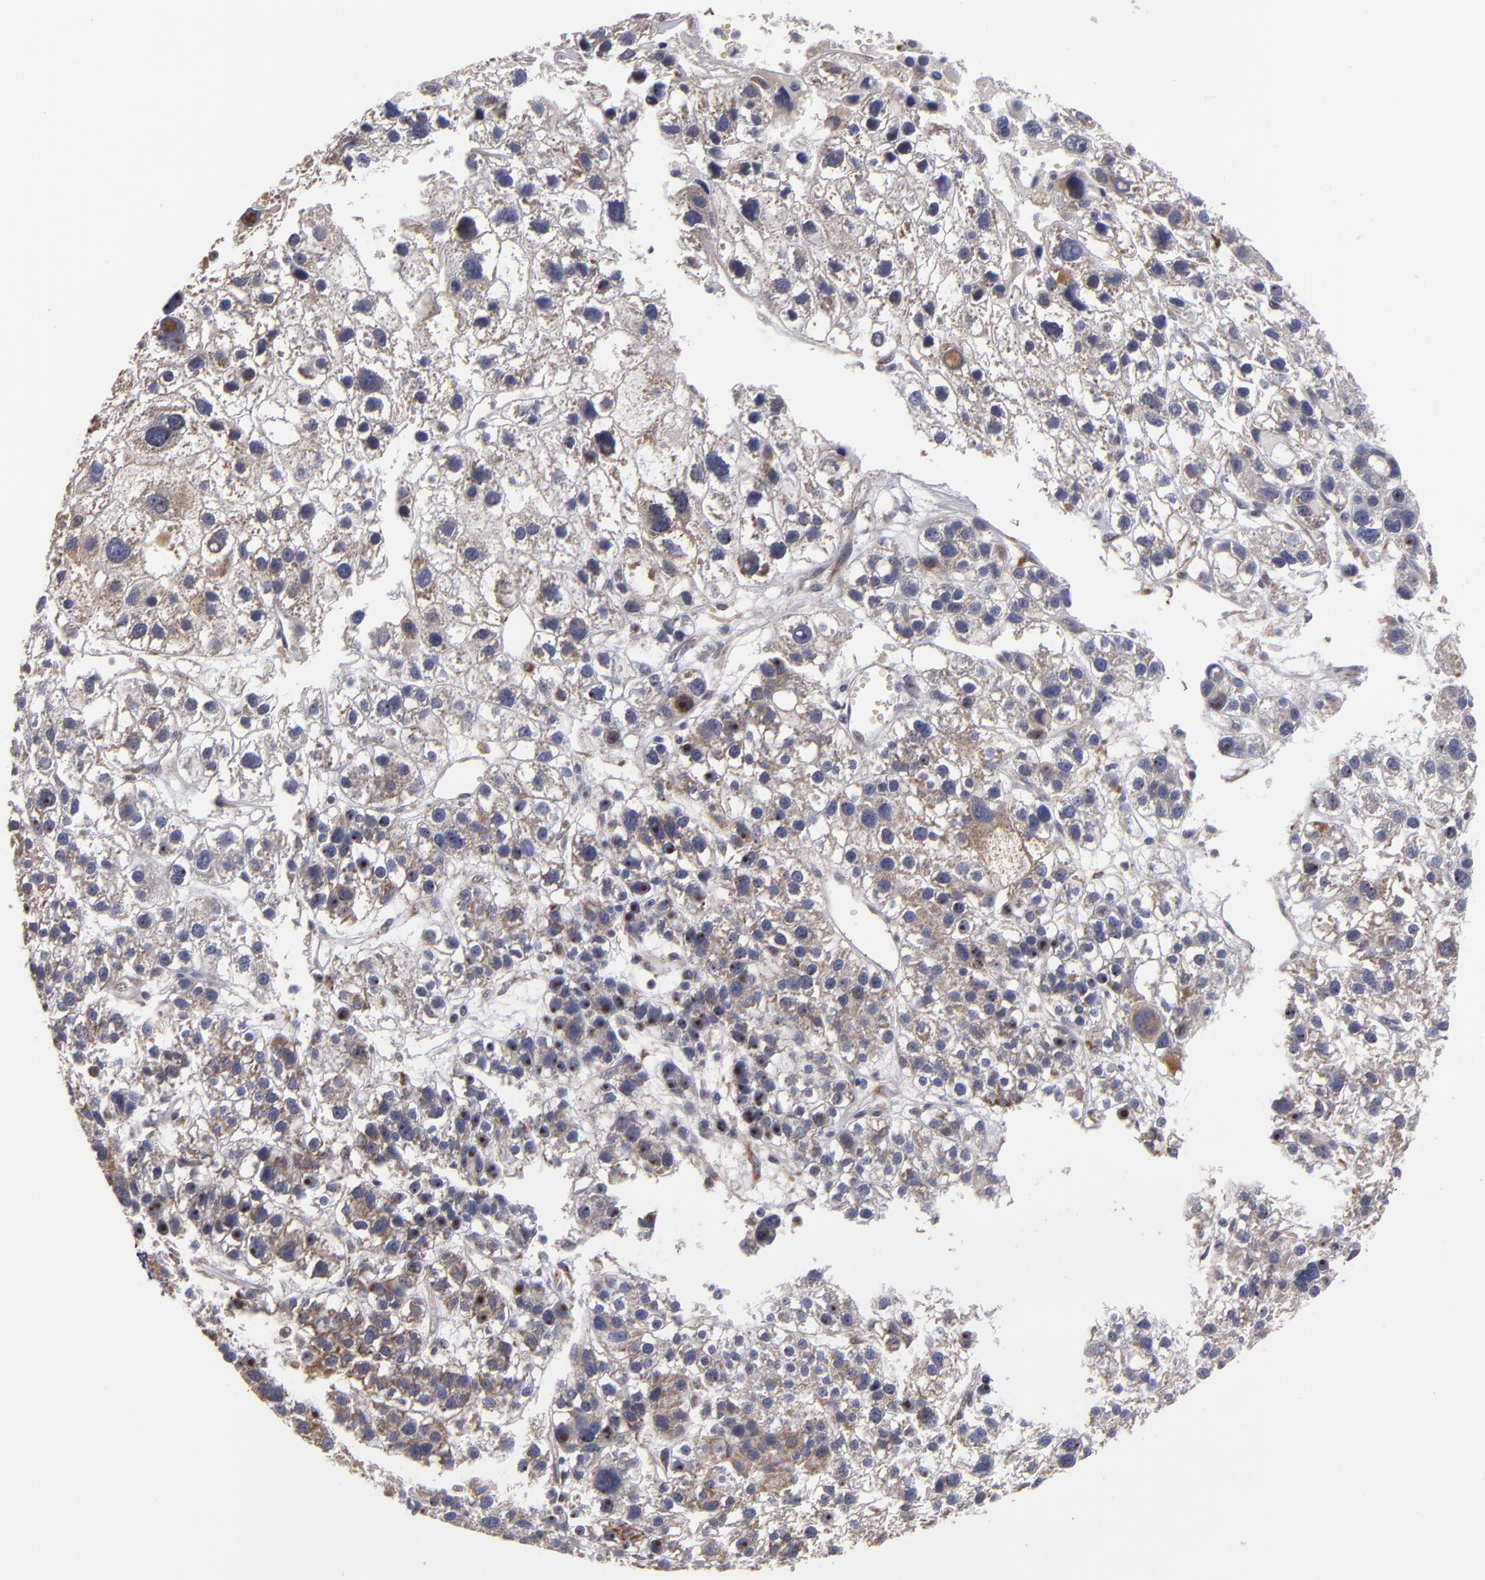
{"staining": {"intensity": "weak", "quantity": "<25%", "location": "cytoplasmic/membranous"}, "tissue": "liver cancer", "cell_type": "Tumor cells", "image_type": "cancer", "snomed": [{"axis": "morphology", "description": "Carcinoma, Hepatocellular, NOS"}, {"axis": "topography", "description": "Liver"}], "caption": "The photomicrograph displays no significant expression in tumor cells of liver hepatocellular carcinoma.", "gene": "CASP1", "patient": {"sex": "female", "age": 85}}